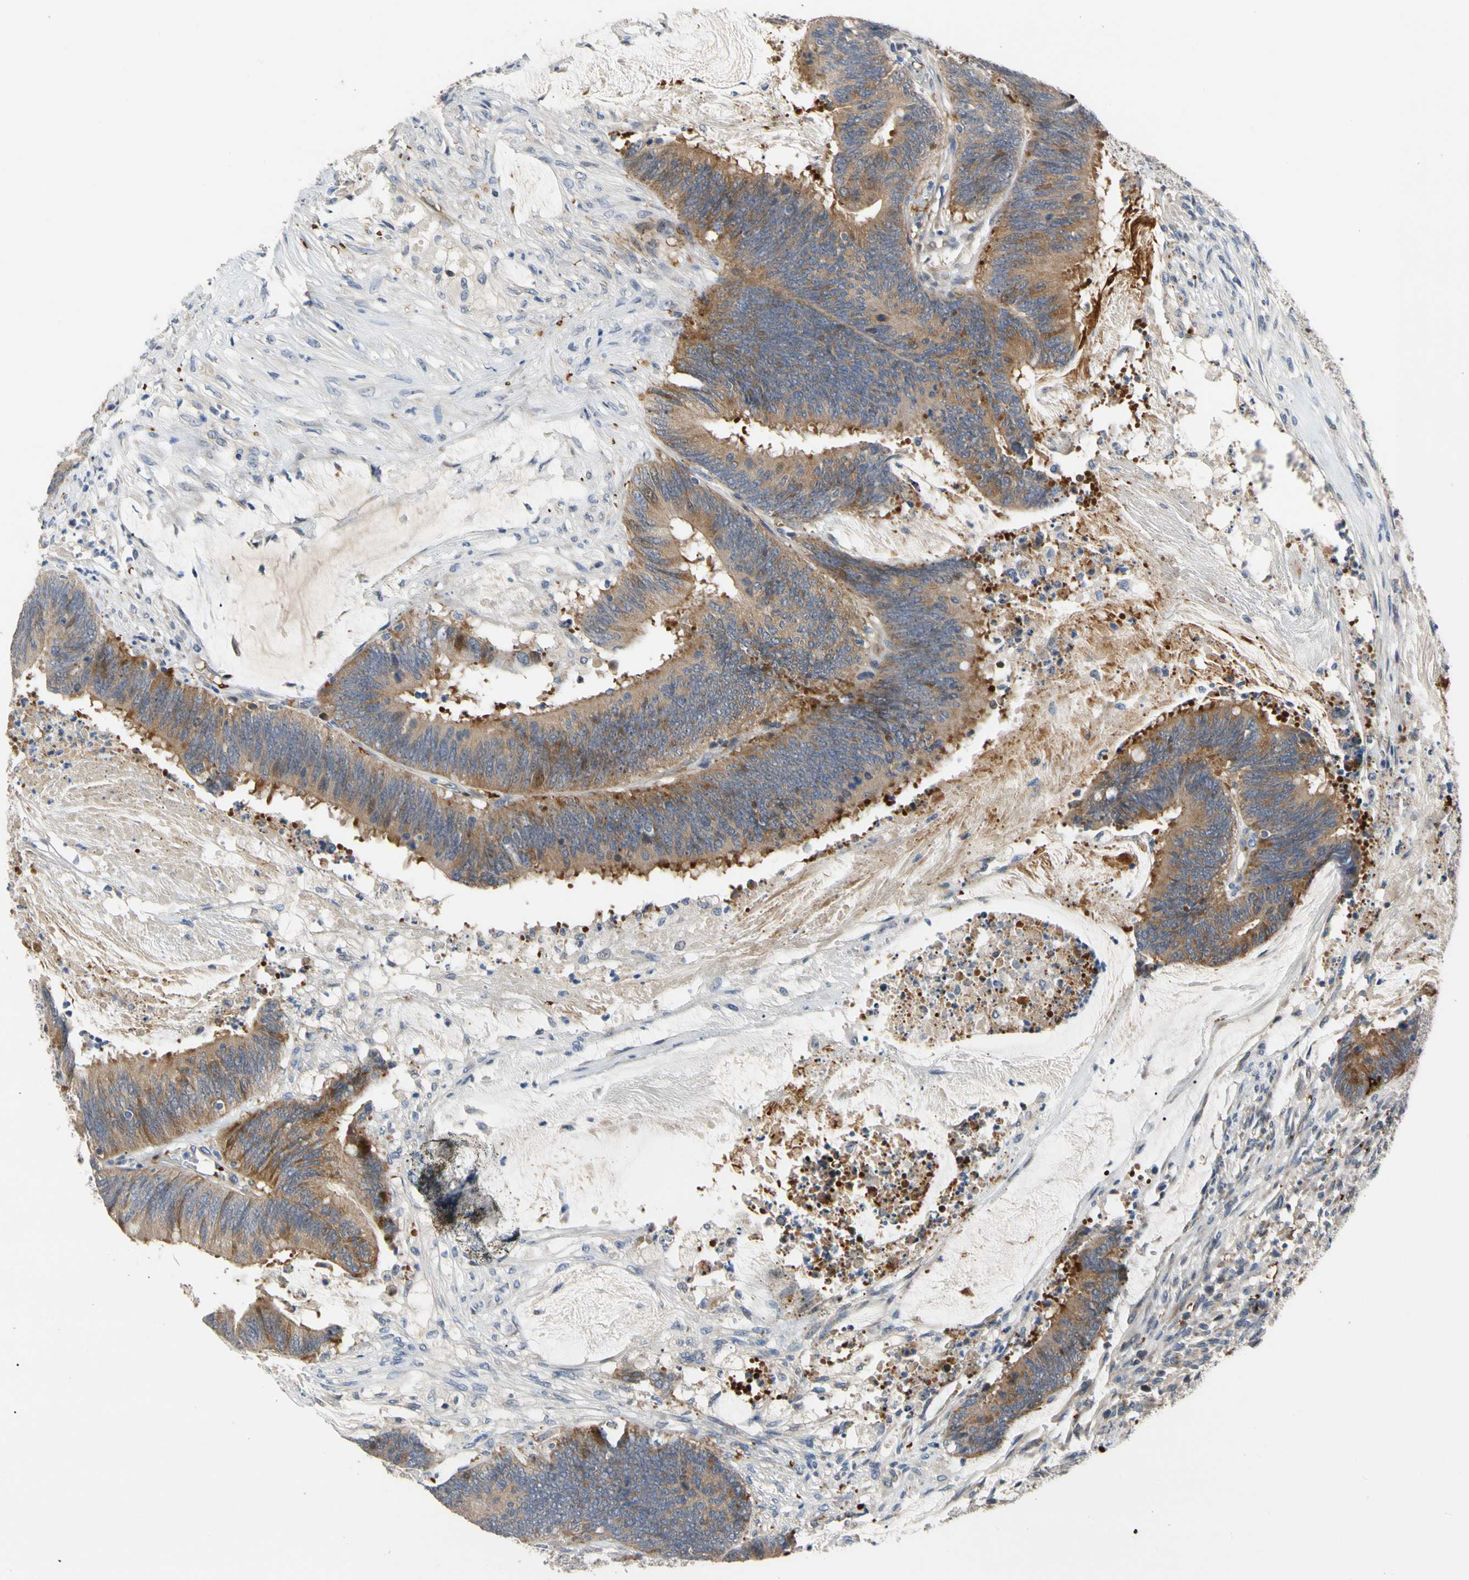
{"staining": {"intensity": "moderate", "quantity": ">75%", "location": "cytoplasmic/membranous"}, "tissue": "colorectal cancer", "cell_type": "Tumor cells", "image_type": "cancer", "snomed": [{"axis": "morphology", "description": "Adenocarcinoma, NOS"}, {"axis": "topography", "description": "Rectum"}], "caption": "Adenocarcinoma (colorectal) stained for a protein (brown) demonstrates moderate cytoplasmic/membranous positive staining in approximately >75% of tumor cells.", "gene": "HMGCR", "patient": {"sex": "female", "age": 66}}